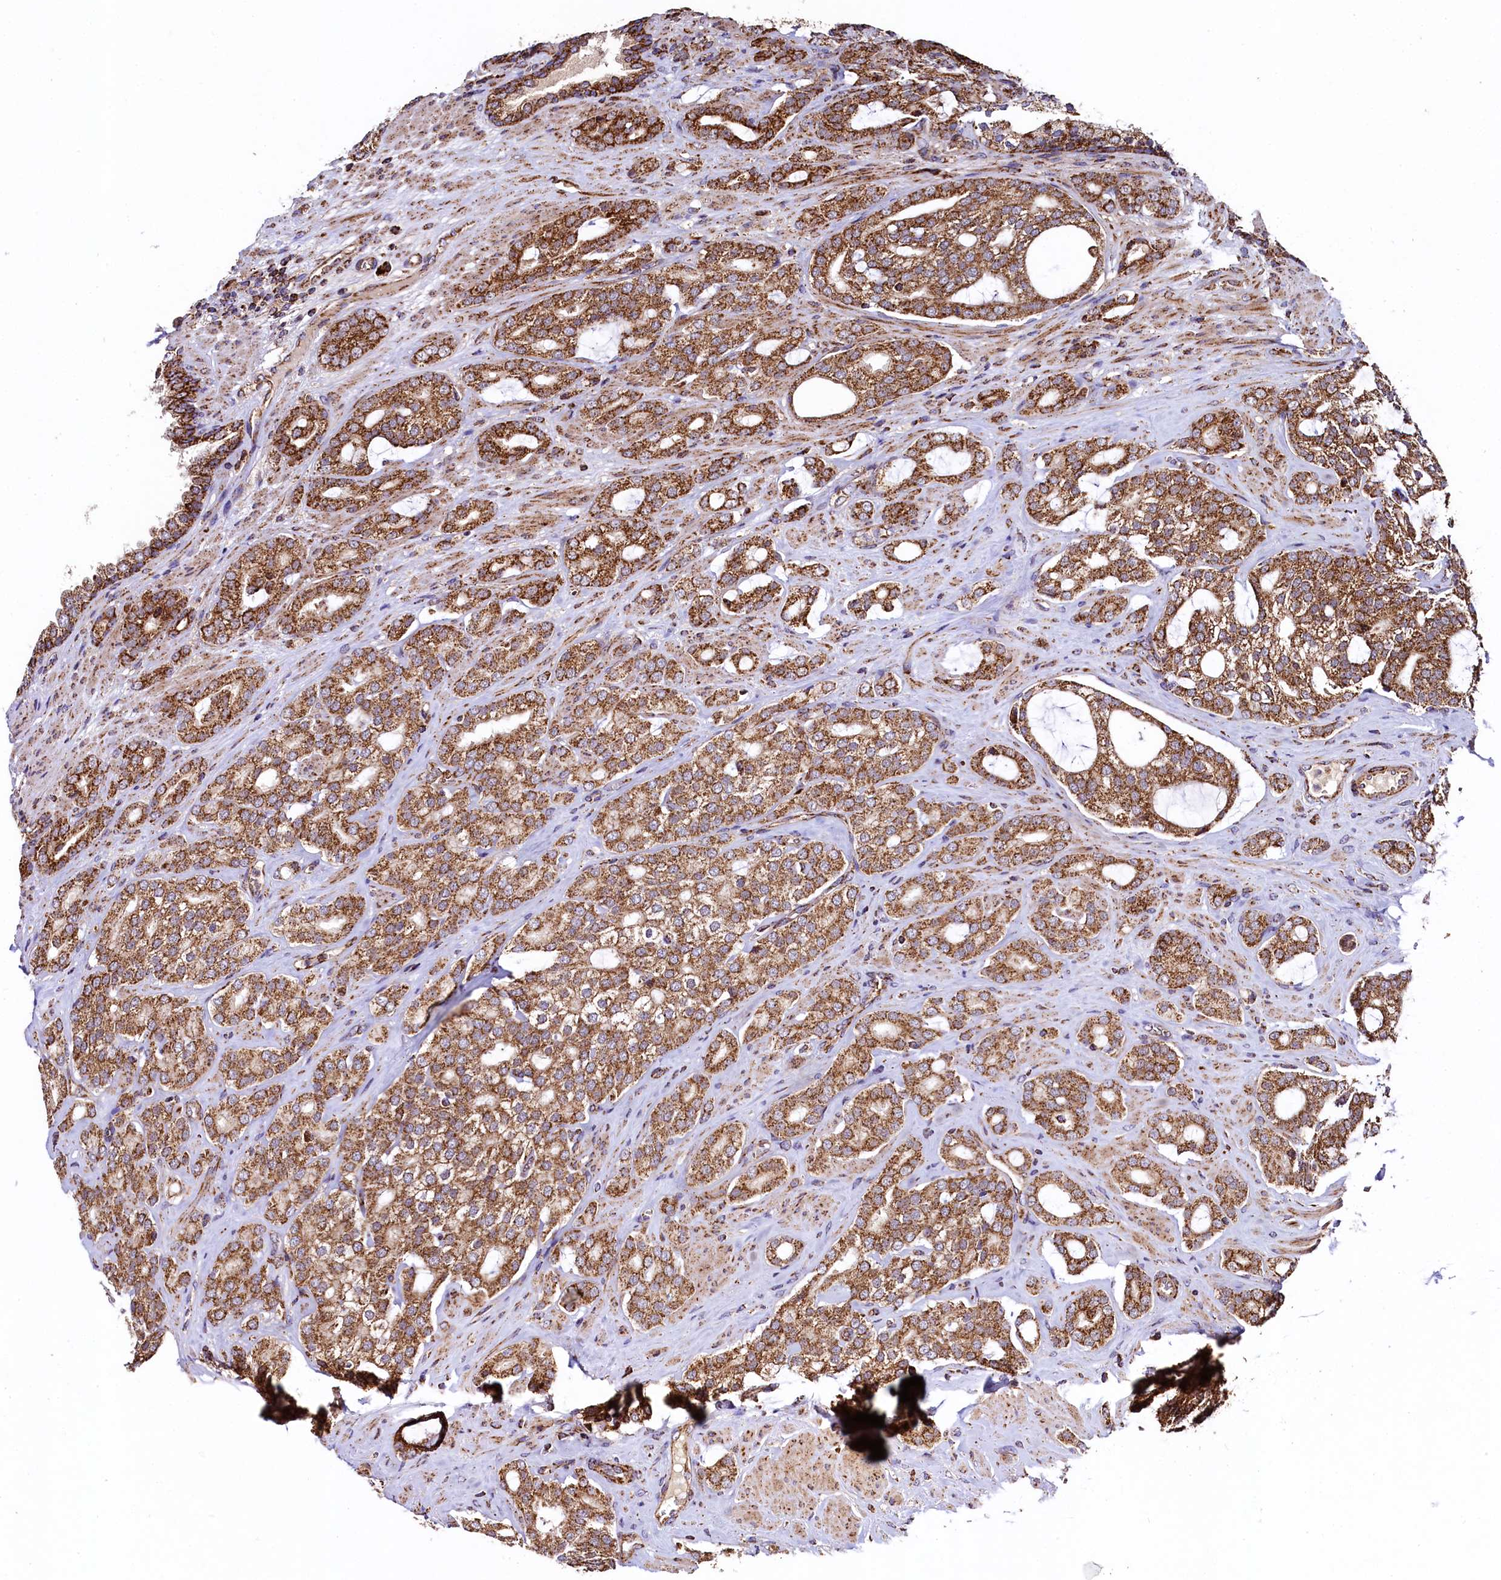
{"staining": {"intensity": "strong", "quantity": ">75%", "location": "cytoplasmic/membranous"}, "tissue": "prostate cancer", "cell_type": "Tumor cells", "image_type": "cancer", "snomed": [{"axis": "morphology", "description": "Adenocarcinoma, High grade"}, {"axis": "topography", "description": "Prostate"}], "caption": "Immunohistochemical staining of prostate cancer (adenocarcinoma (high-grade)) exhibits strong cytoplasmic/membranous protein positivity in approximately >75% of tumor cells.", "gene": "CLYBL", "patient": {"sex": "male", "age": 63}}